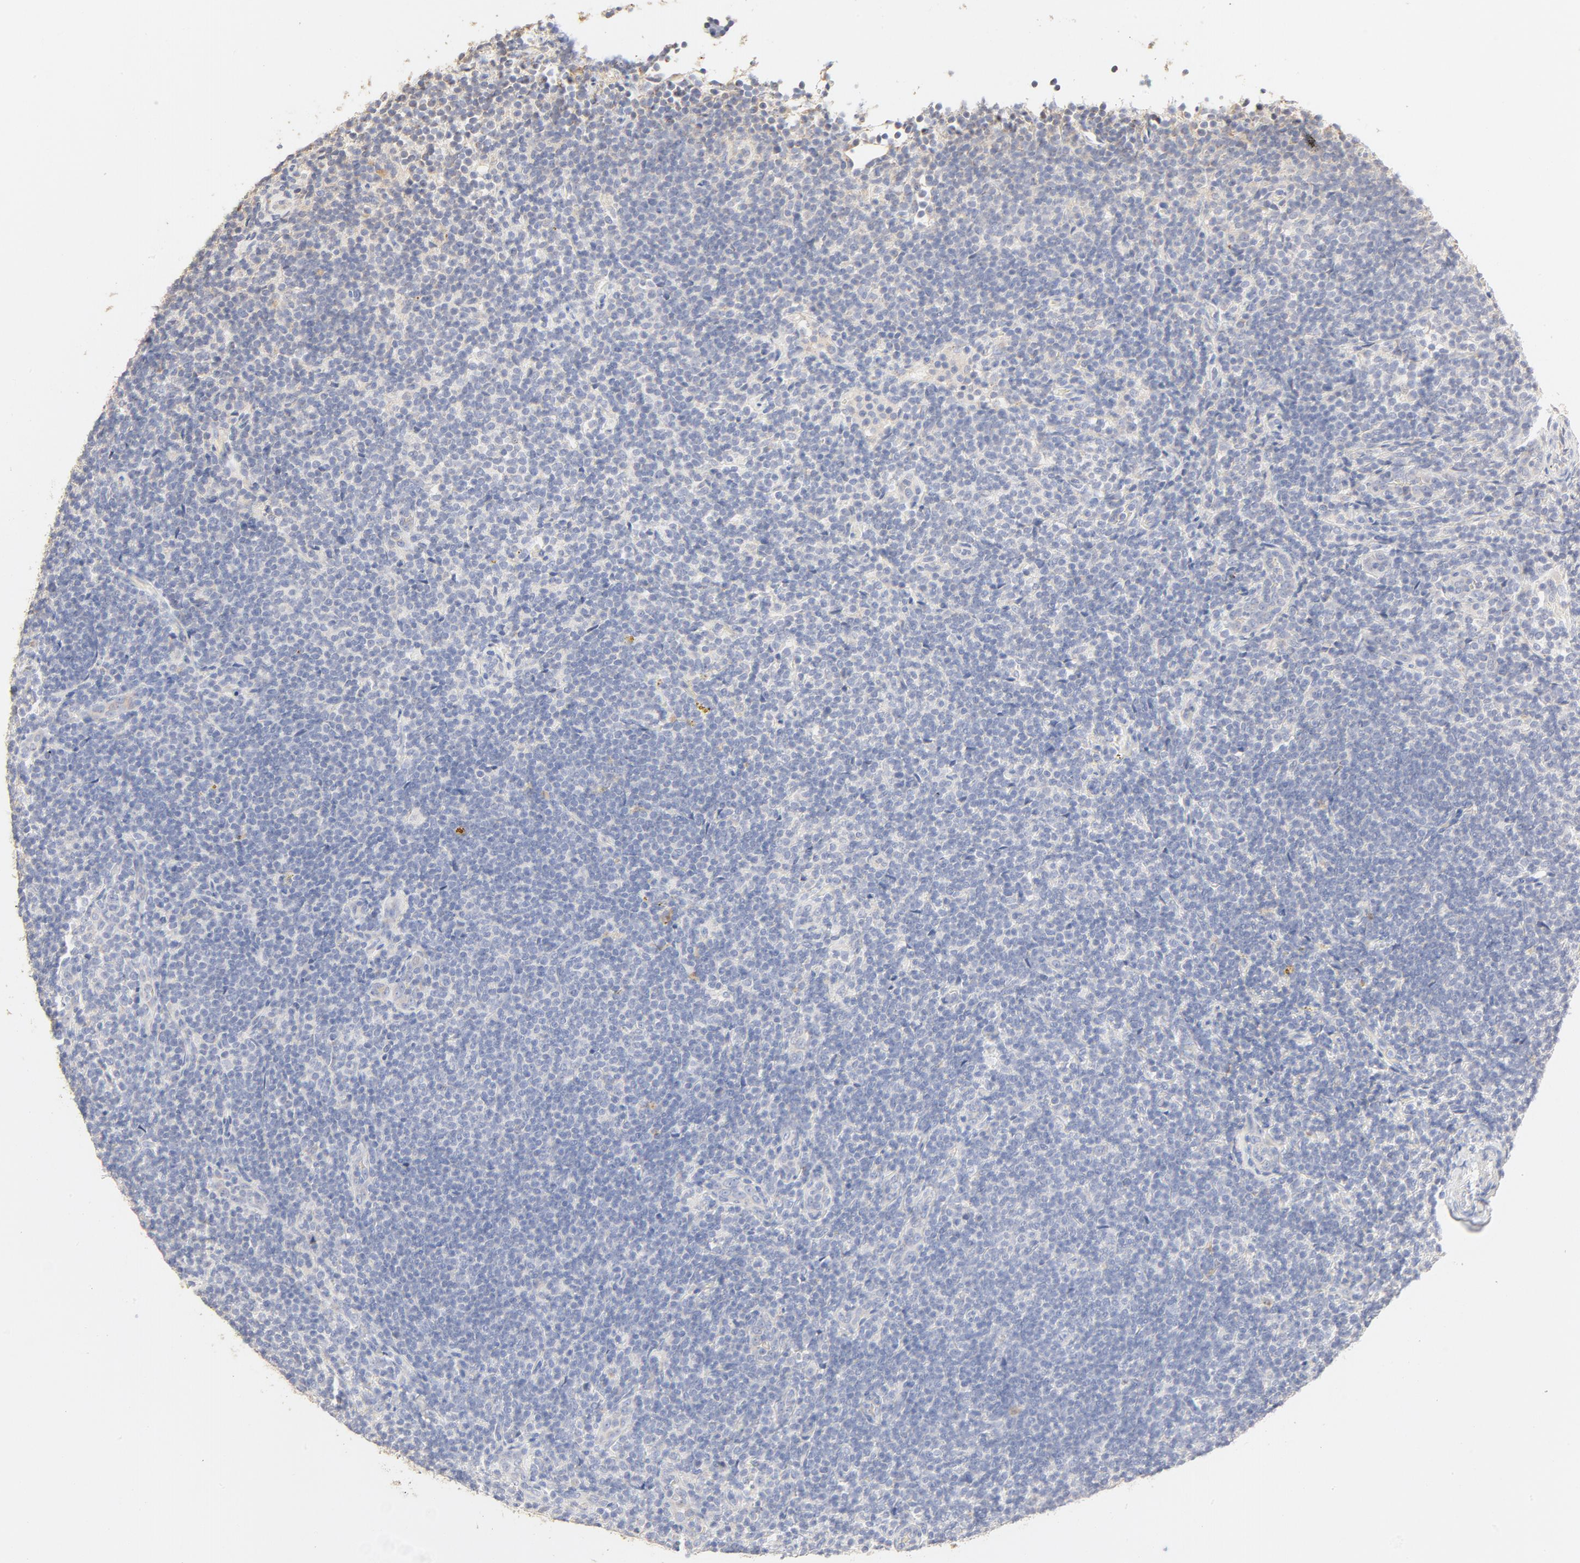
{"staining": {"intensity": "negative", "quantity": "none", "location": "none"}, "tissue": "lymphoma", "cell_type": "Tumor cells", "image_type": "cancer", "snomed": [{"axis": "morphology", "description": "Malignant lymphoma, non-Hodgkin's type, Low grade"}, {"axis": "topography", "description": "Lymph node"}], "caption": "Tumor cells are negative for brown protein staining in low-grade malignant lymphoma, non-Hodgkin's type. The staining was performed using DAB (3,3'-diaminobenzidine) to visualize the protein expression in brown, while the nuclei were stained in blue with hematoxylin (Magnification: 20x).", "gene": "FCGBP", "patient": {"sex": "female", "age": 76}}